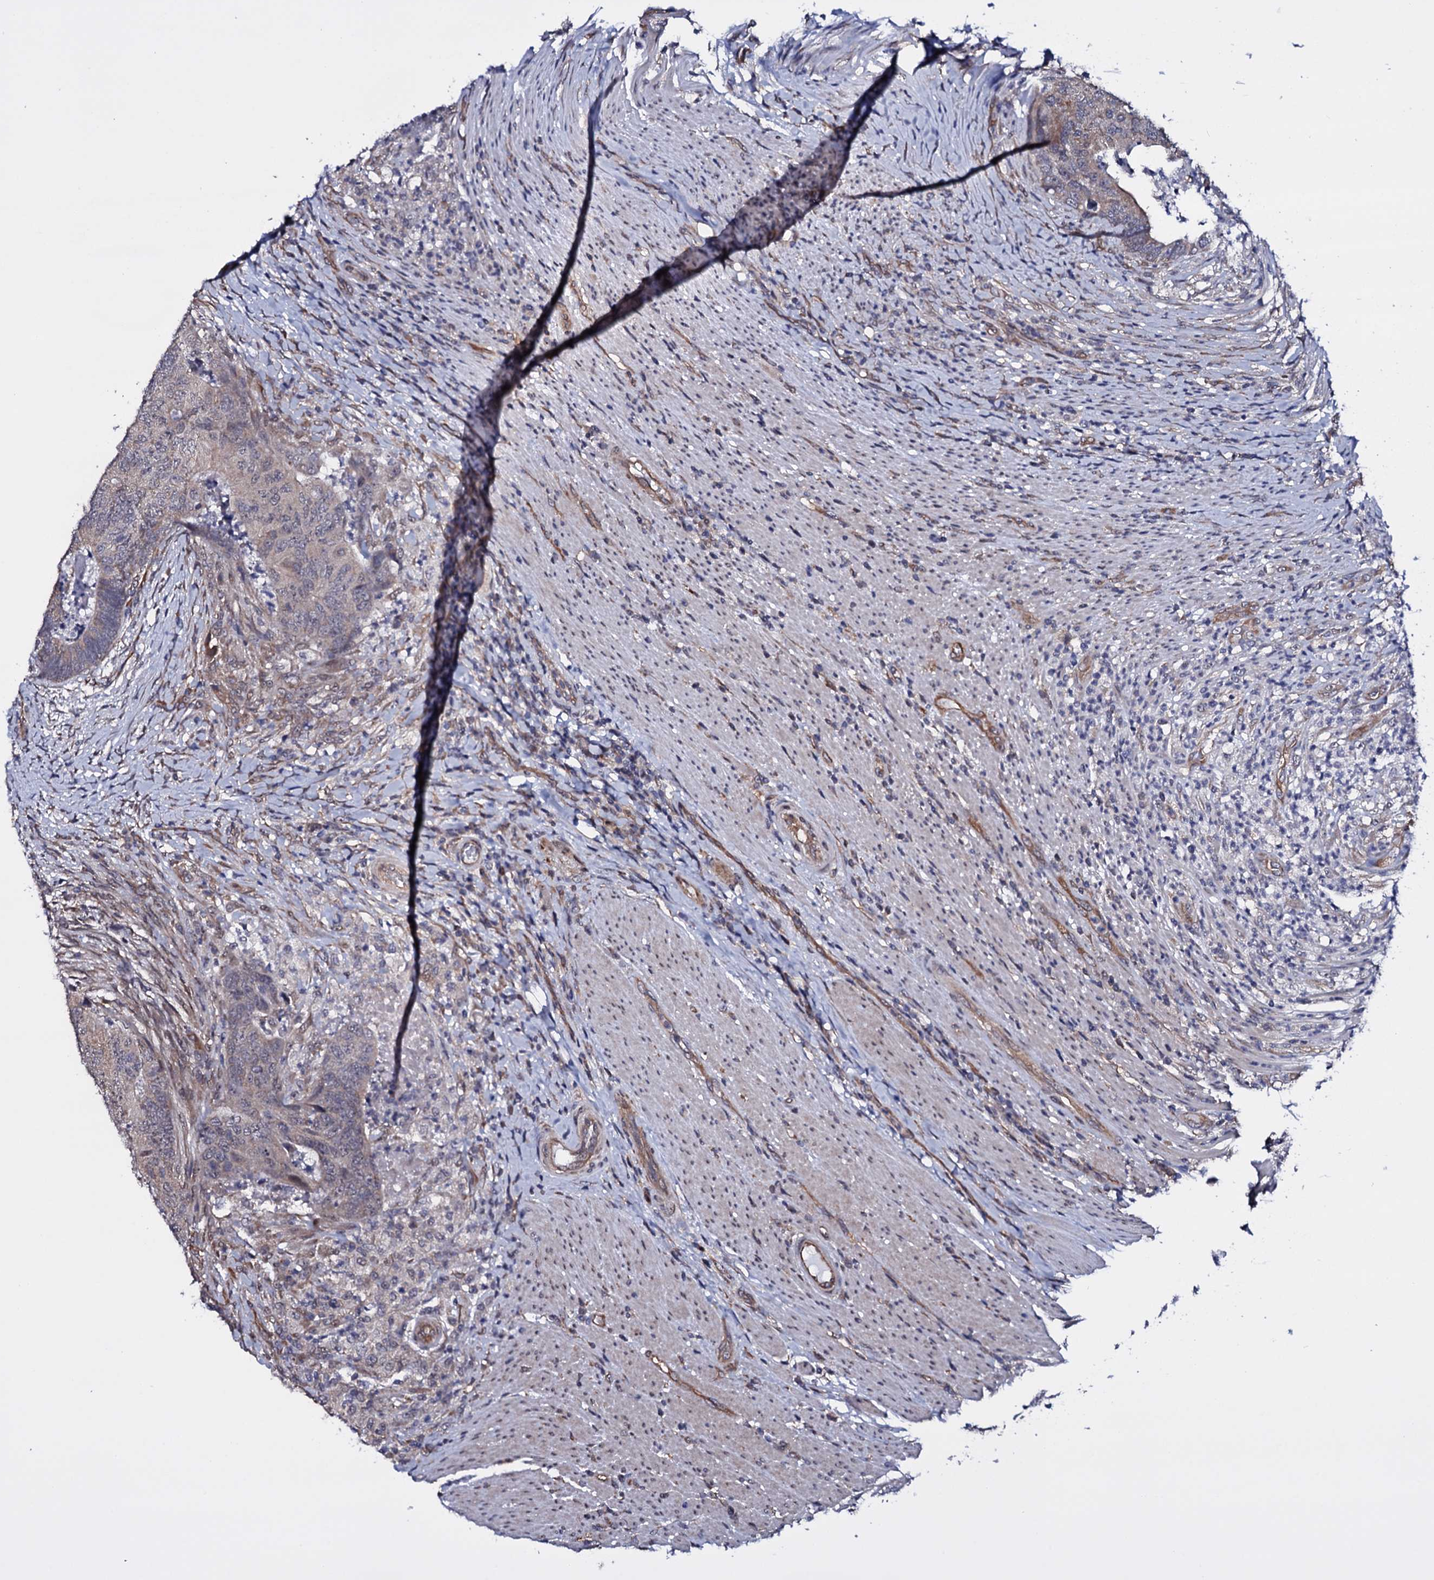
{"staining": {"intensity": "weak", "quantity": "<25%", "location": "cytoplasmic/membranous"}, "tissue": "colorectal cancer", "cell_type": "Tumor cells", "image_type": "cancer", "snomed": [{"axis": "morphology", "description": "Adenocarcinoma, NOS"}, {"axis": "topography", "description": "Colon"}], "caption": "Immunohistochemical staining of colorectal cancer (adenocarcinoma) shows no significant expression in tumor cells.", "gene": "GAREM1", "patient": {"sex": "female", "age": 67}}